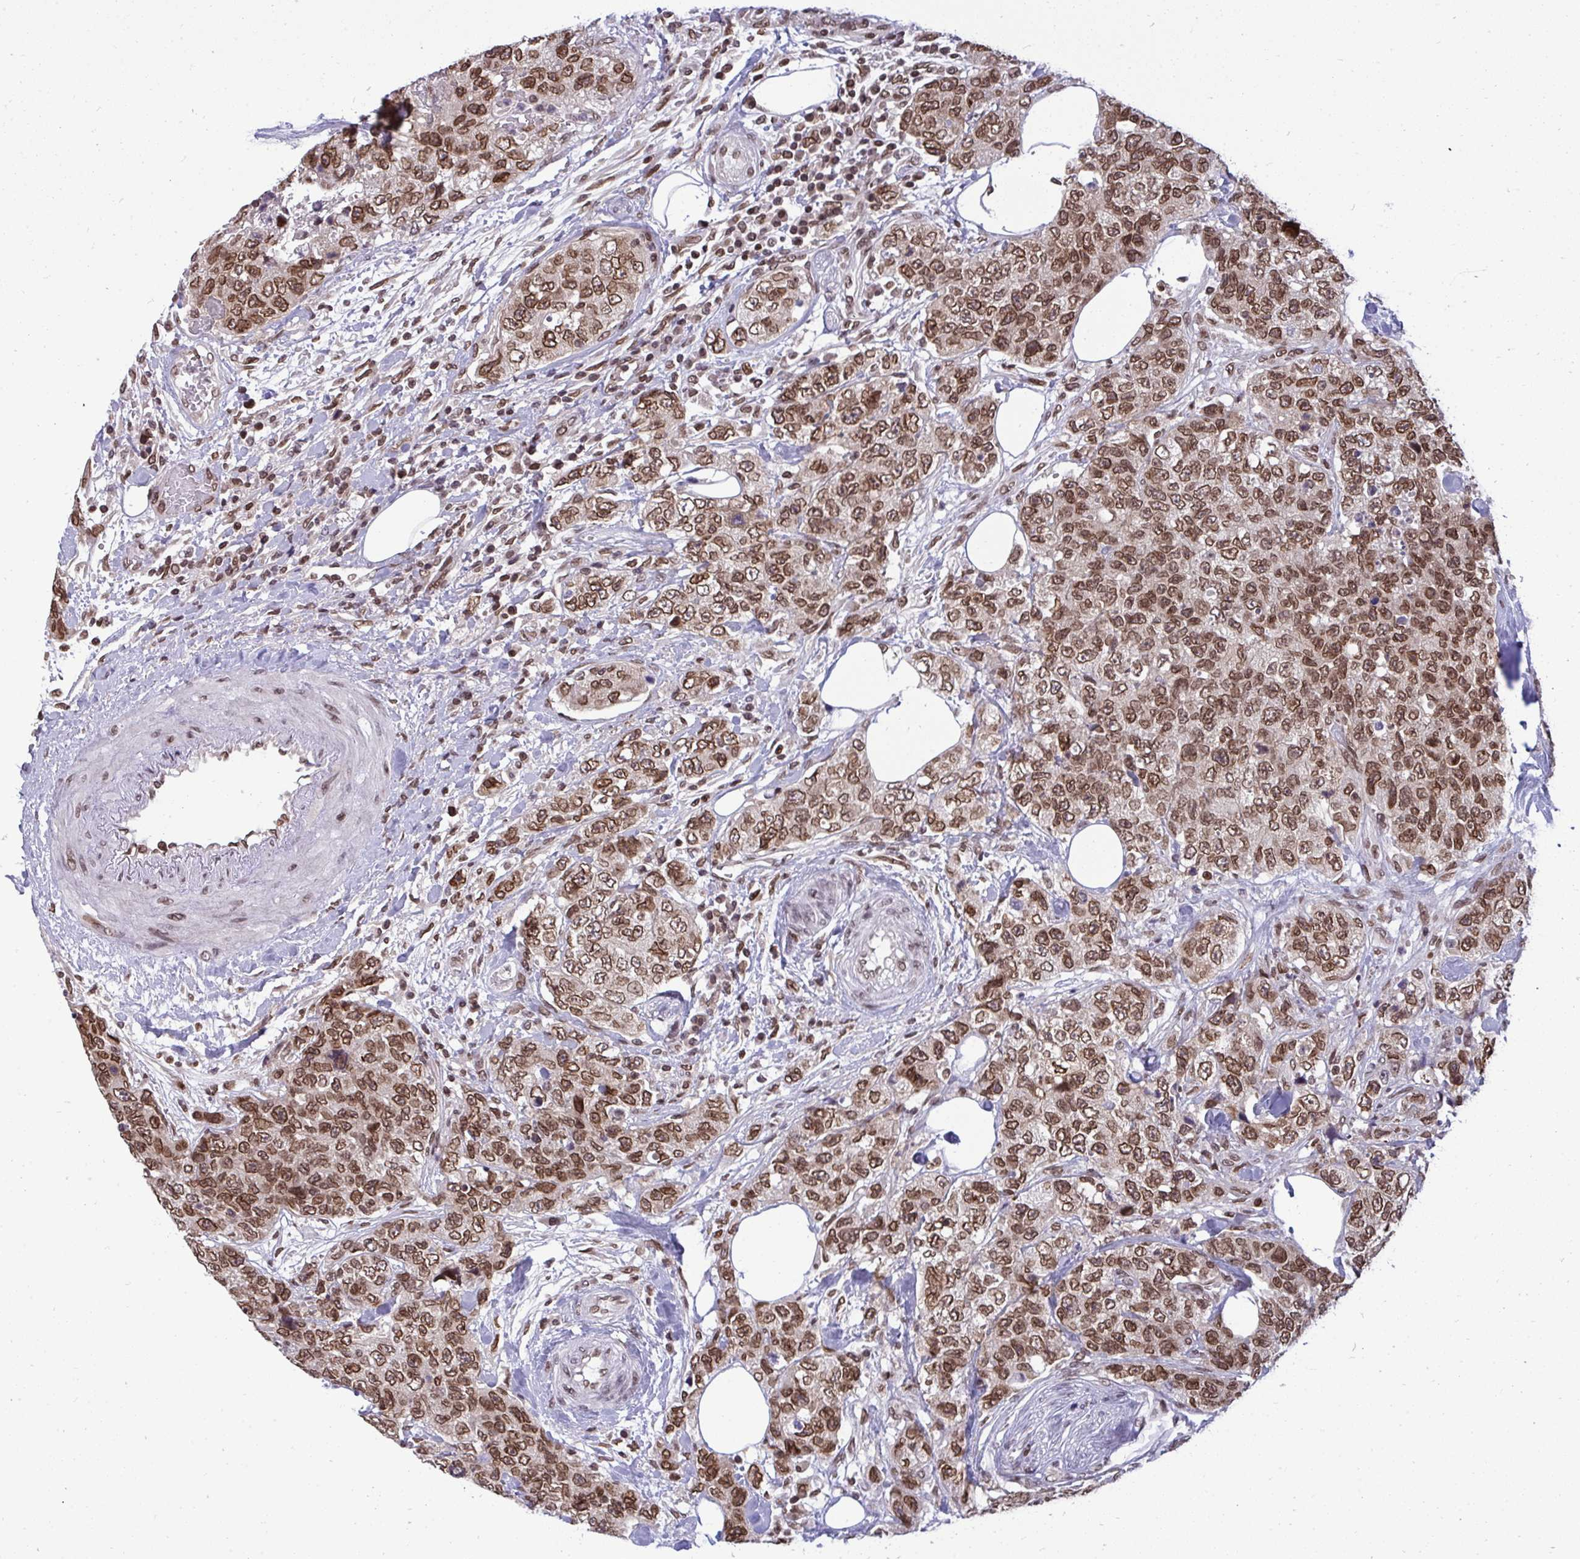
{"staining": {"intensity": "moderate", "quantity": ">75%", "location": "nuclear"}, "tissue": "urothelial cancer", "cell_type": "Tumor cells", "image_type": "cancer", "snomed": [{"axis": "morphology", "description": "Urothelial carcinoma, High grade"}, {"axis": "topography", "description": "Urinary bladder"}], "caption": "IHC (DAB) staining of urothelial cancer displays moderate nuclear protein positivity in about >75% of tumor cells. The staining is performed using DAB (3,3'-diaminobenzidine) brown chromogen to label protein expression. The nuclei are counter-stained blue using hematoxylin.", "gene": "JPT1", "patient": {"sex": "female", "age": 78}}